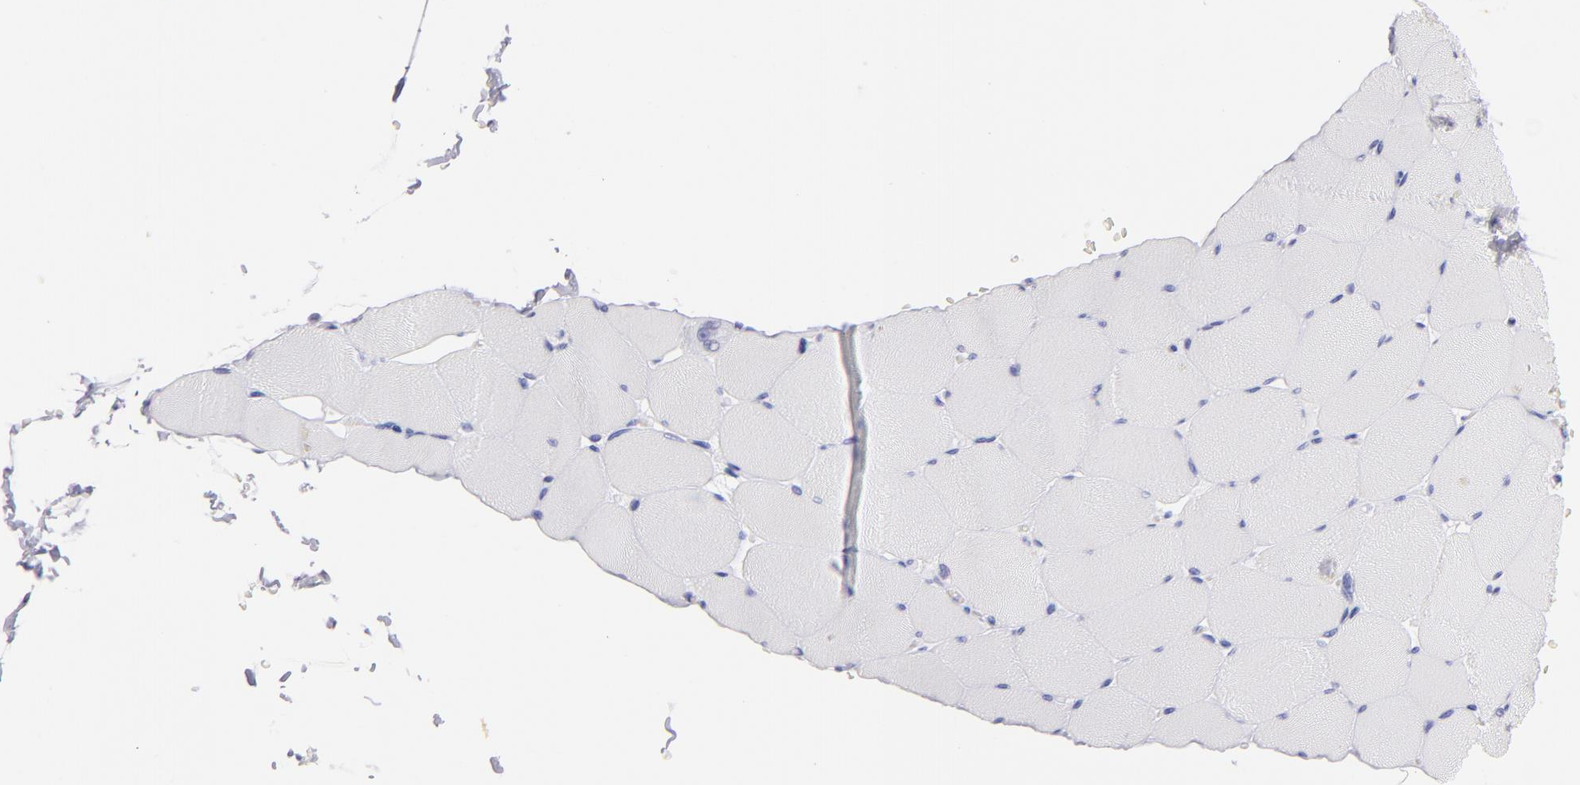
{"staining": {"intensity": "negative", "quantity": "none", "location": "none"}, "tissue": "skeletal muscle", "cell_type": "Myocytes", "image_type": "normal", "snomed": [{"axis": "morphology", "description": "Normal tissue, NOS"}, {"axis": "topography", "description": "Skeletal muscle"}], "caption": "An immunohistochemistry histopathology image of normal skeletal muscle is shown. There is no staining in myocytes of skeletal muscle. (Brightfield microscopy of DAB (3,3'-diaminobenzidine) immunohistochemistry (IHC) at high magnification).", "gene": "PRPH", "patient": {"sex": "male", "age": 62}}